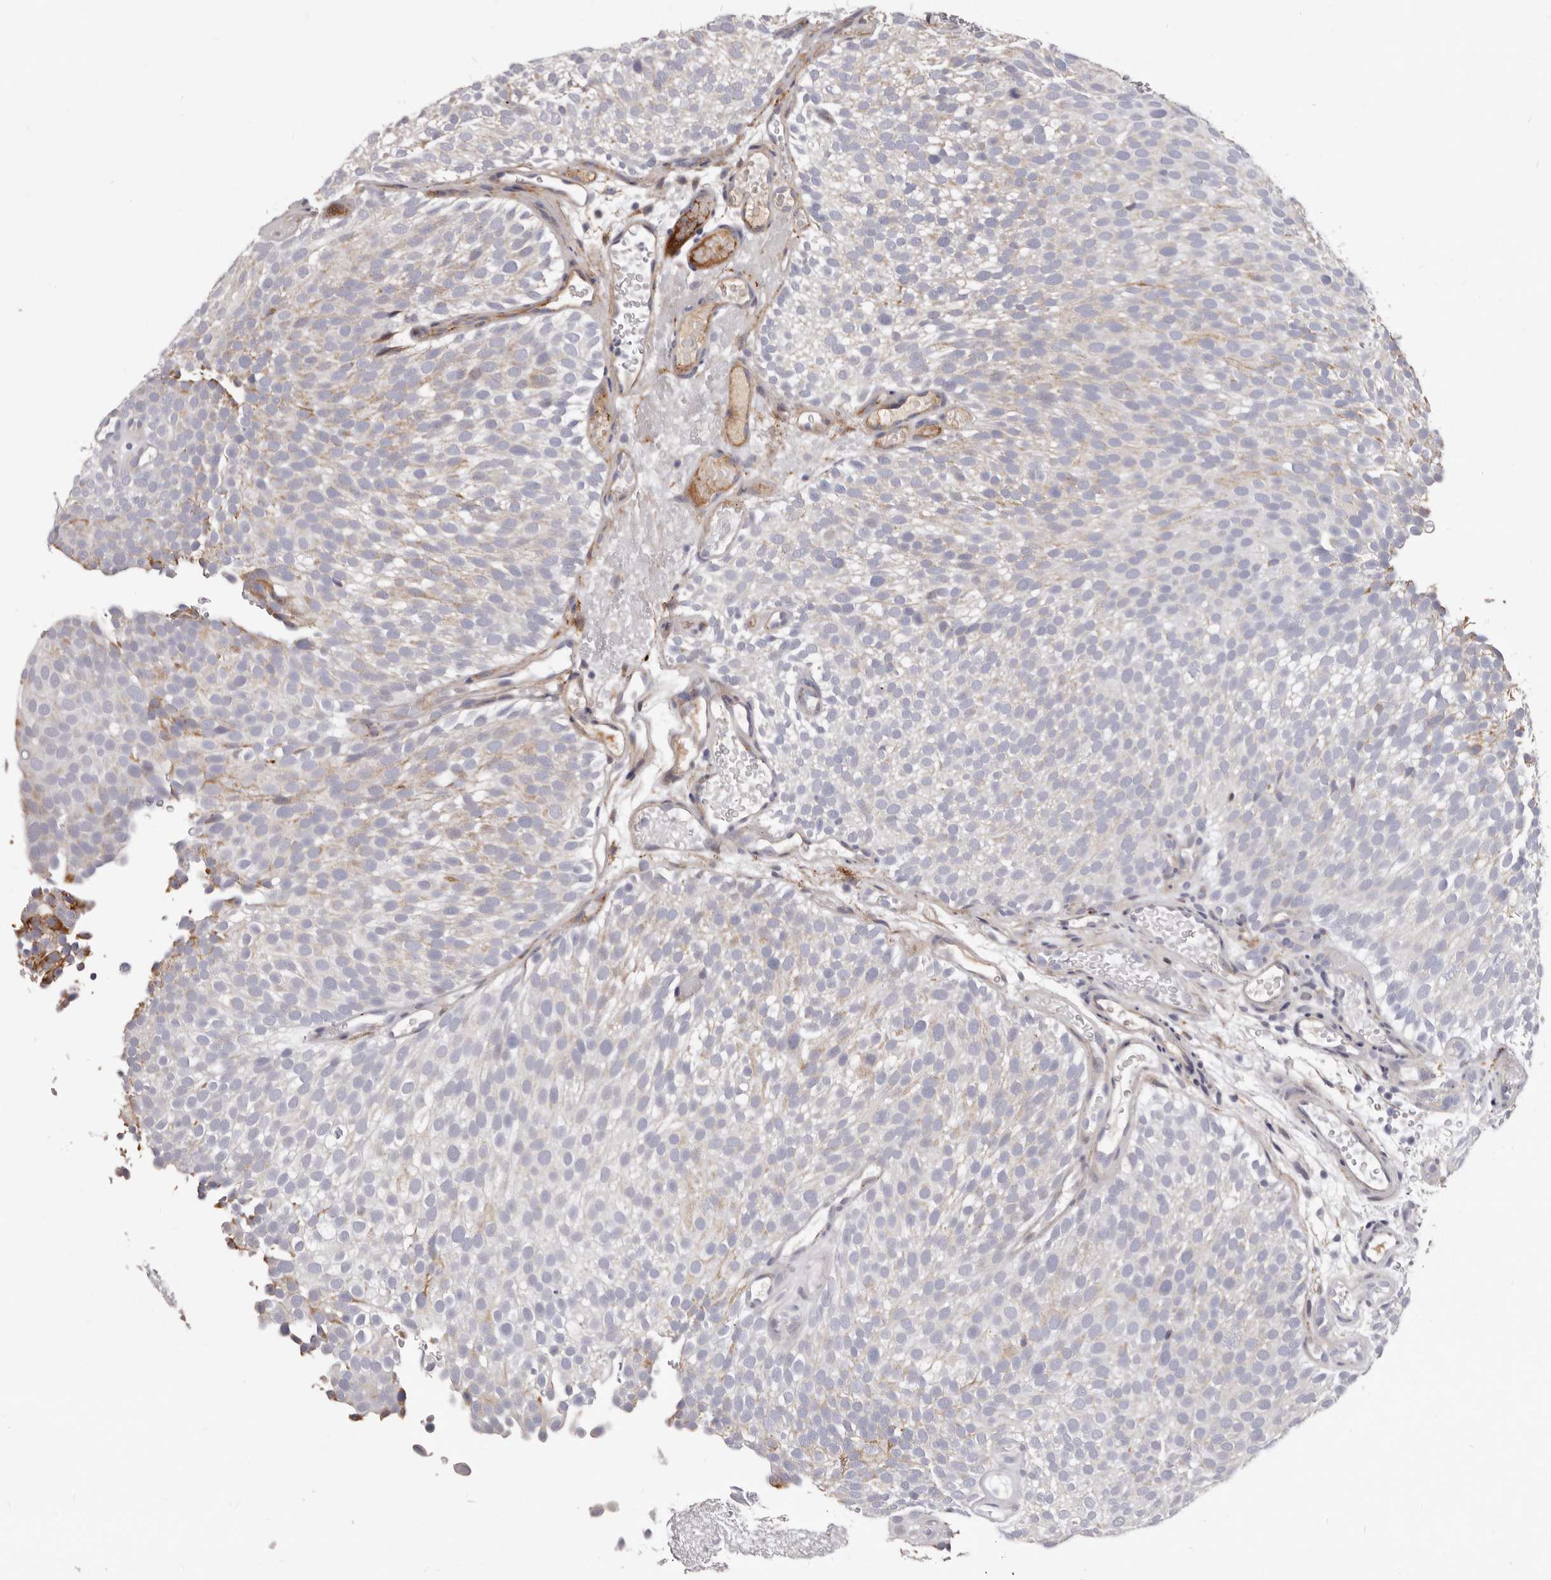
{"staining": {"intensity": "negative", "quantity": "none", "location": "none"}, "tissue": "urothelial cancer", "cell_type": "Tumor cells", "image_type": "cancer", "snomed": [{"axis": "morphology", "description": "Urothelial carcinoma, Low grade"}, {"axis": "topography", "description": "Urinary bladder"}], "caption": "Immunohistochemistry (IHC) micrograph of neoplastic tissue: urothelial cancer stained with DAB shows no significant protein positivity in tumor cells. The staining was performed using DAB (3,3'-diaminobenzidine) to visualize the protein expression in brown, while the nuclei were stained in blue with hematoxylin (Magnification: 20x).", "gene": "NUBPL", "patient": {"sex": "male", "age": 78}}